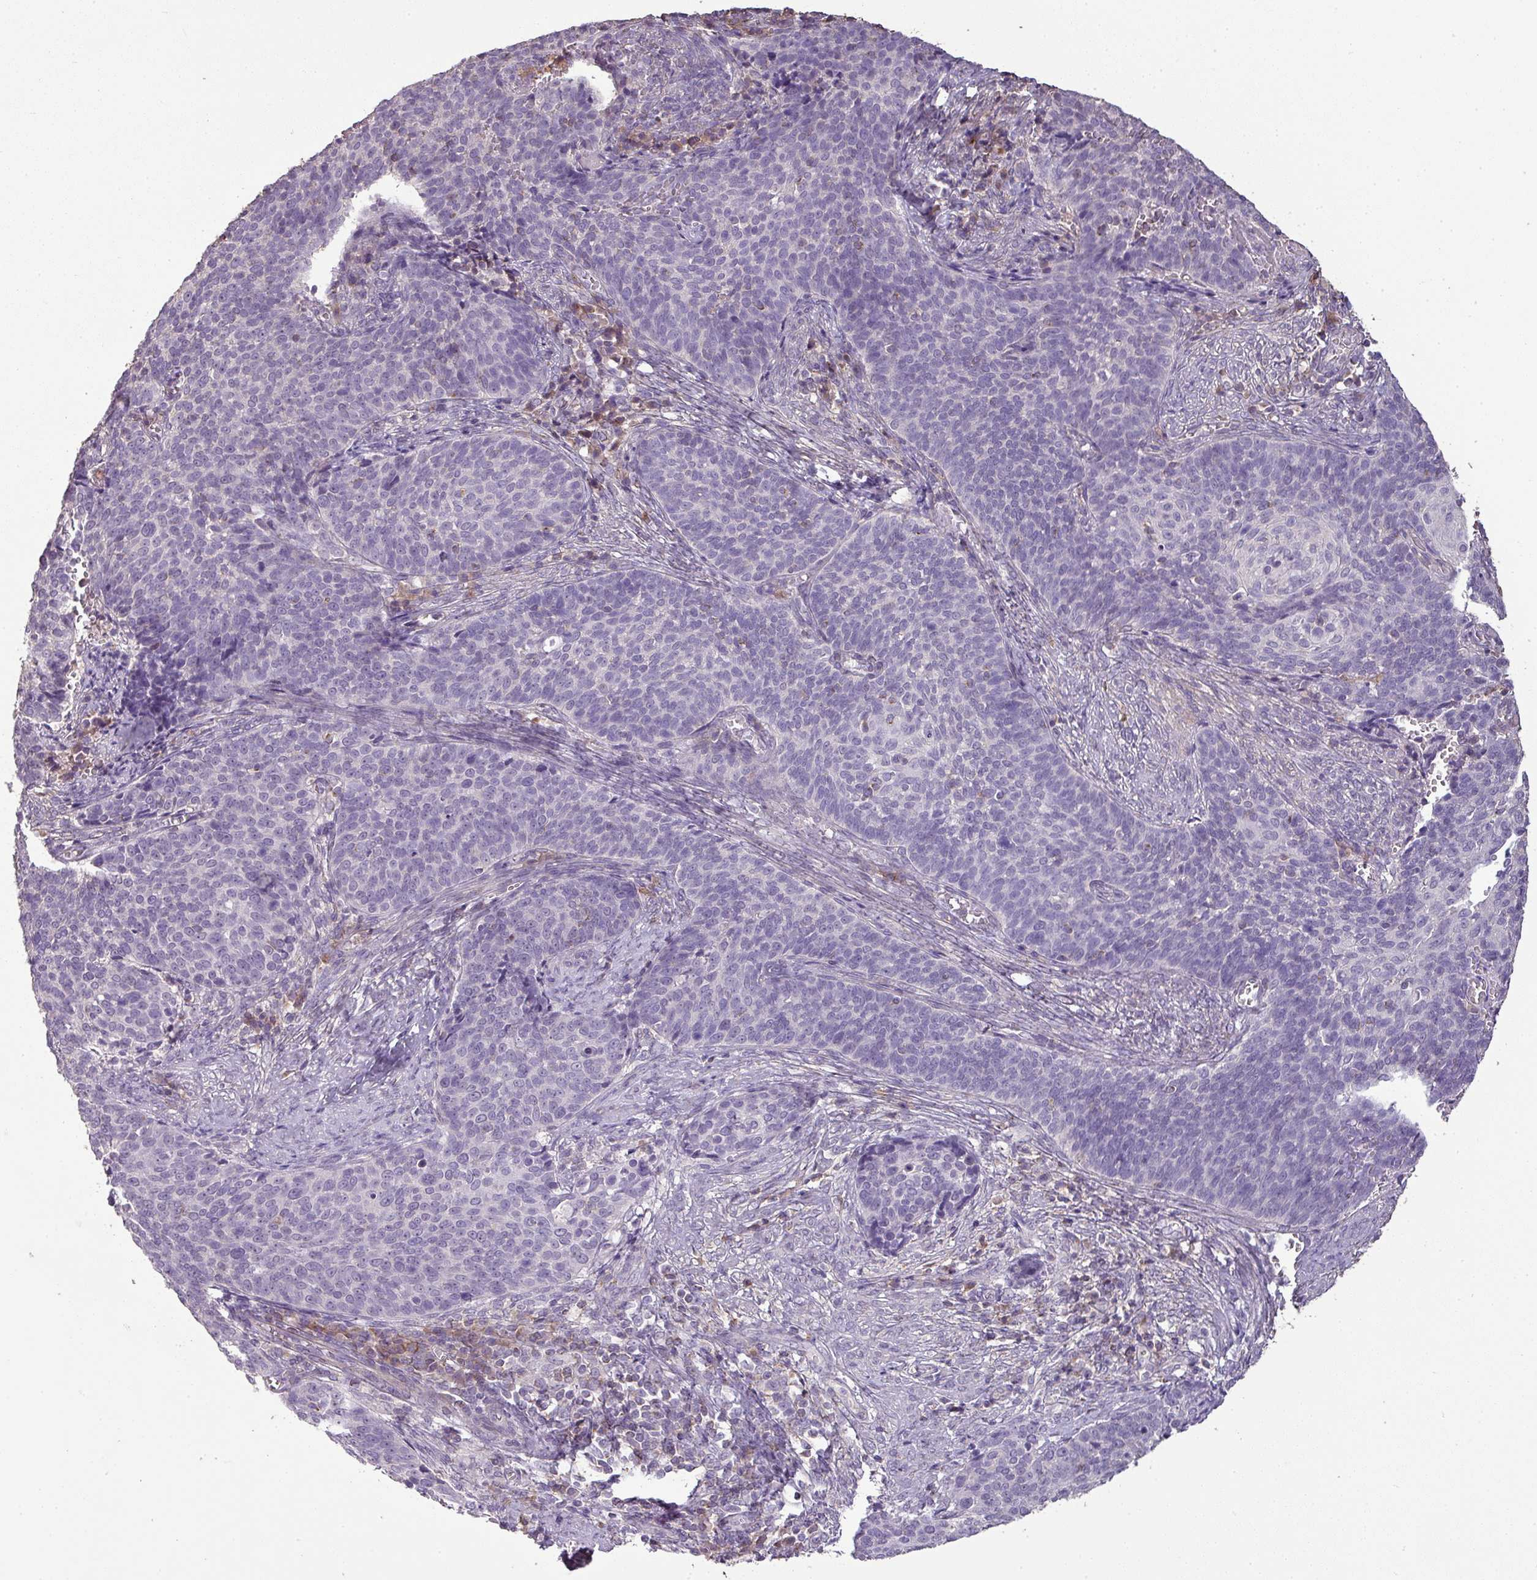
{"staining": {"intensity": "negative", "quantity": "none", "location": "none"}, "tissue": "cervical cancer", "cell_type": "Tumor cells", "image_type": "cancer", "snomed": [{"axis": "morphology", "description": "Normal tissue, NOS"}, {"axis": "morphology", "description": "Squamous cell carcinoma, NOS"}, {"axis": "topography", "description": "Cervix"}], "caption": "Tumor cells show no significant staining in cervical squamous cell carcinoma. (DAB immunohistochemistry, high magnification).", "gene": "LY9", "patient": {"sex": "female", "age": 39}}